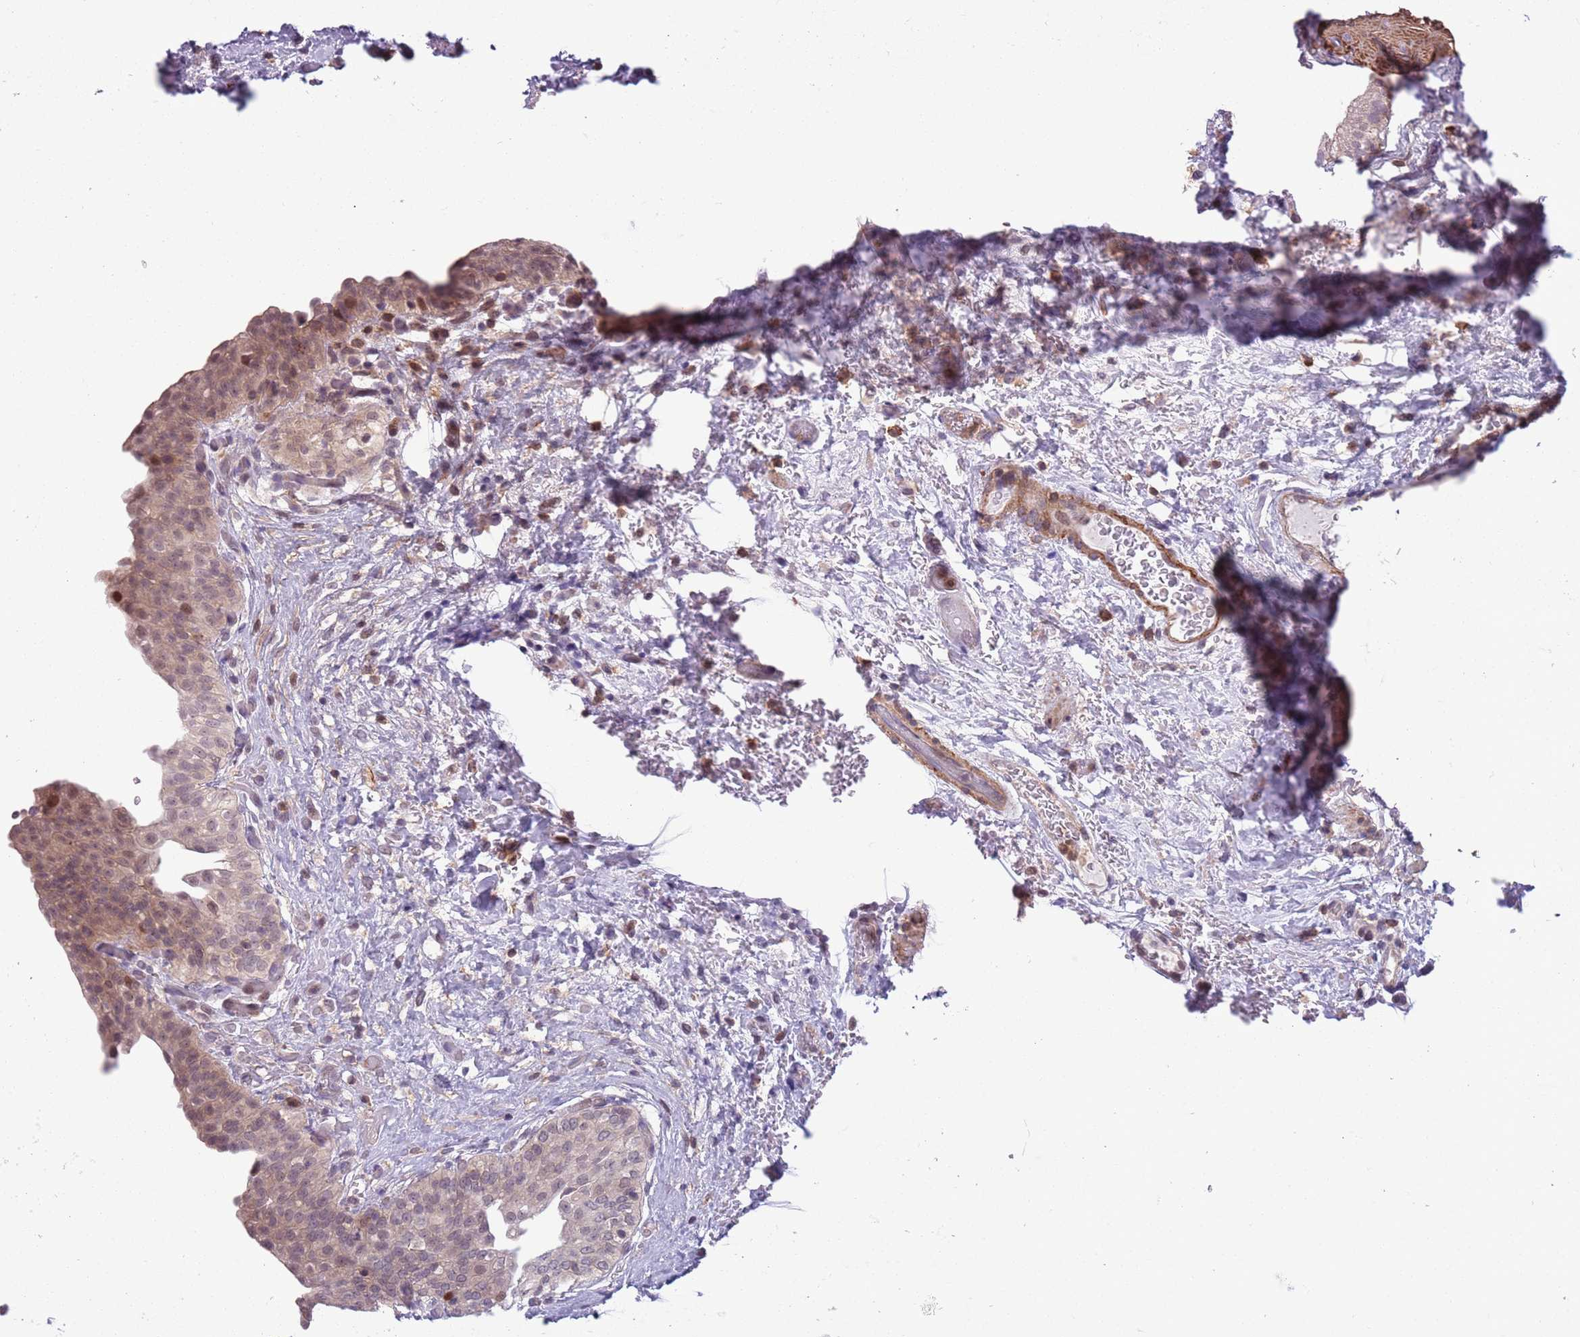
{"staining": {"intensity": "weak", "quantity": "25%-75%", "location": "cytoplasmic/membranous,nuclear"}, "tissue": "urinary bladder", "cell_type": "Urothelial cells", "image_type": "normal", "snomed": [{"axis": "morphology", "description": "Normal tissue, NOS"}, {"axis": "topography", "description": "Urinary bladder"}], "caption": "A micrograph of human urinary bladder stained for a protein demonstrates weak cytoplasmic/membranous,nuclear brown staining in urothelial cells.", "gene": "JAML", "patient": {"sex": "male", "age": 69}}